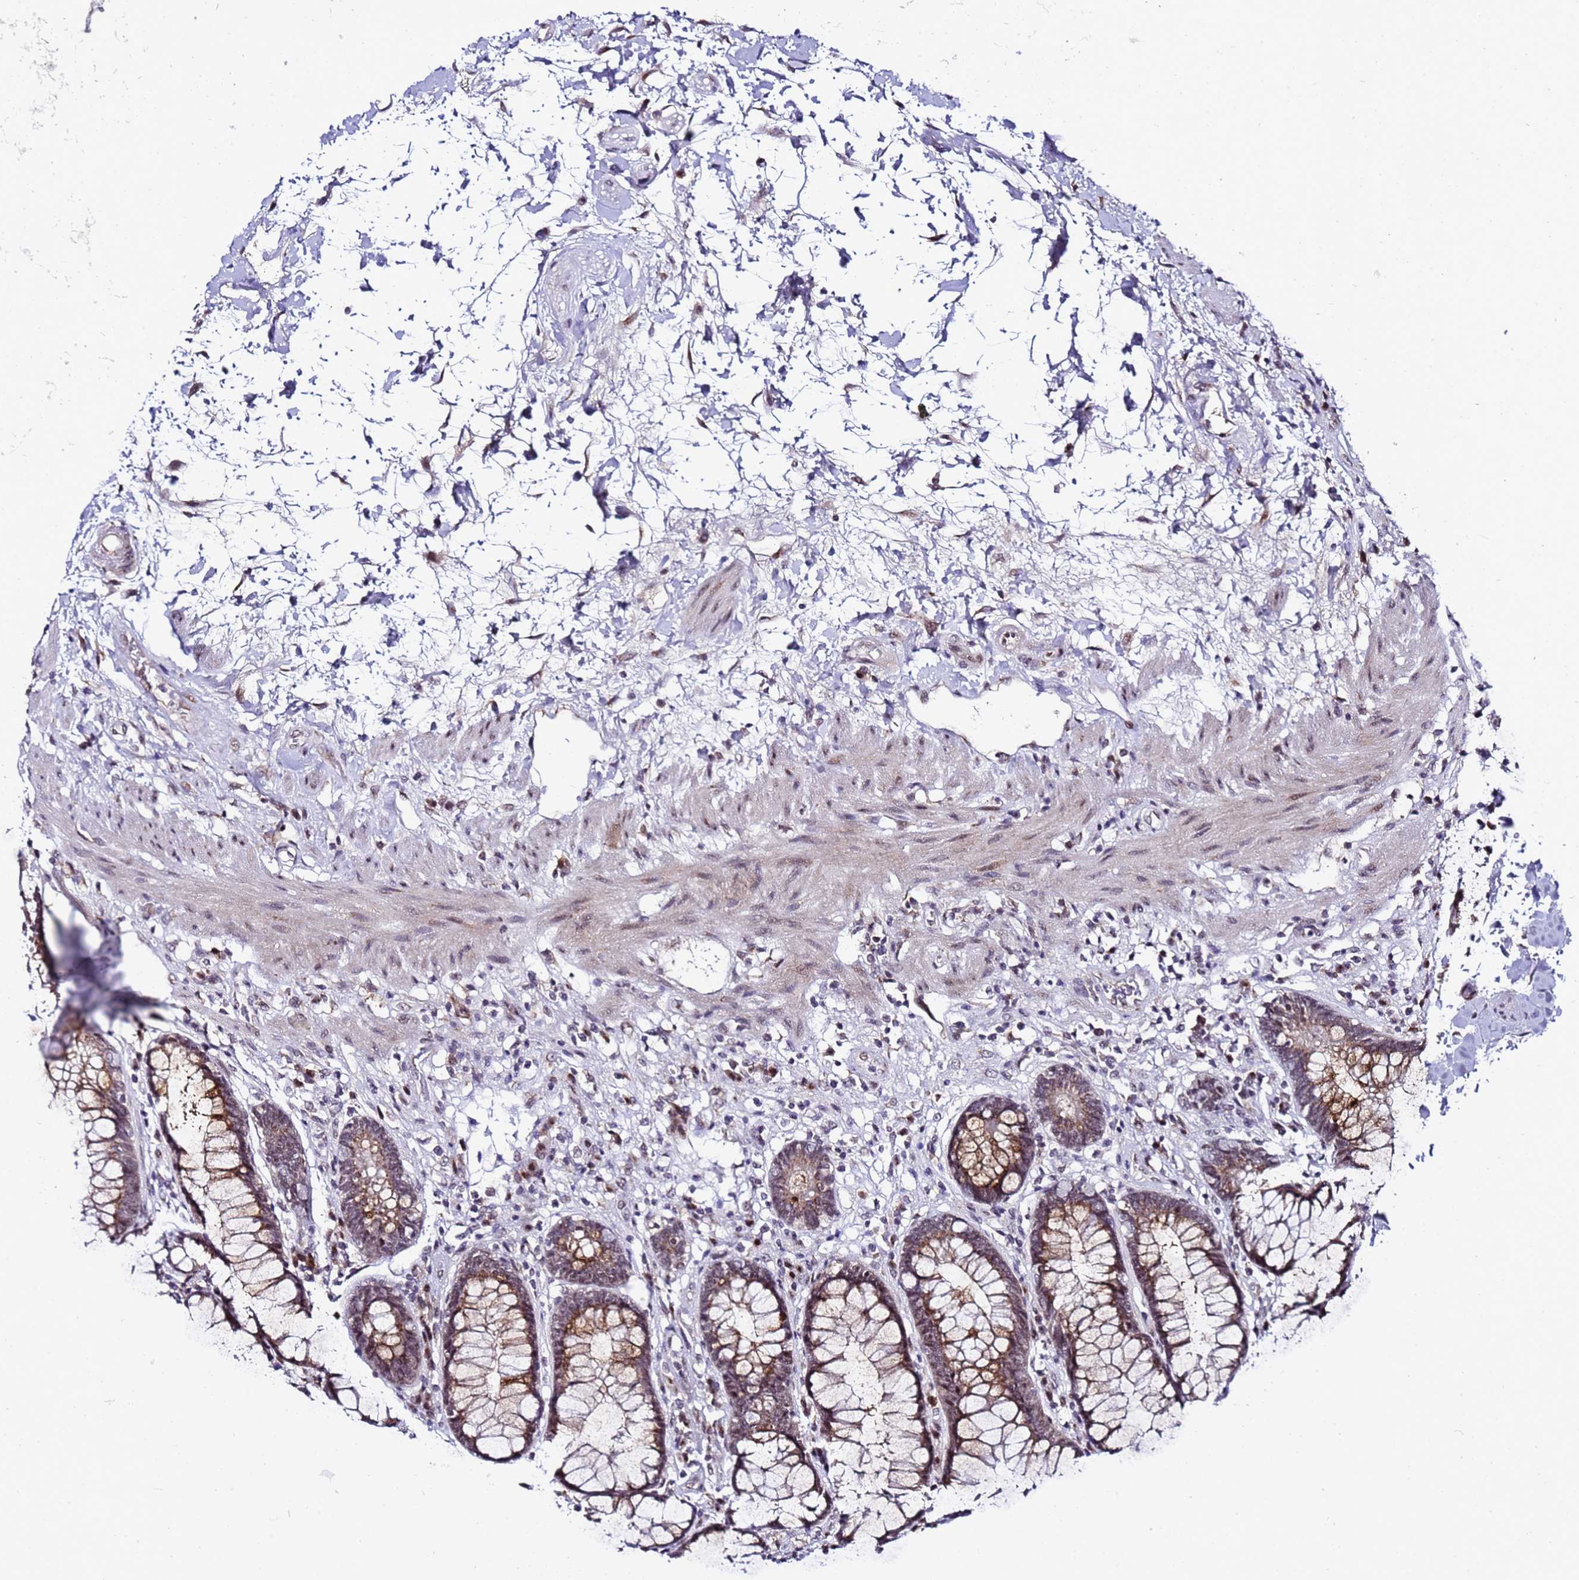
{"staining": {"intensity": "moderate", "quantity": ">75%", "location": "cytoplasmic/membranous"}, "tissue": "rectum", "cell_type": "Glandular cells", "image_type": "normal", "snomed": [{"axis": "morphology", "description": "Normal tissue, NOS"}, {"axis": "topography", "description": "Rectum"}], "caption": "This image displays immunohistochemistry staining of benign rectum, with medium moderate cytoplasmic/membranous positivity in approximately >75% of glandular cells.", "gene": "C19orf47", "patient": {"sex": "male", "age": 64}}